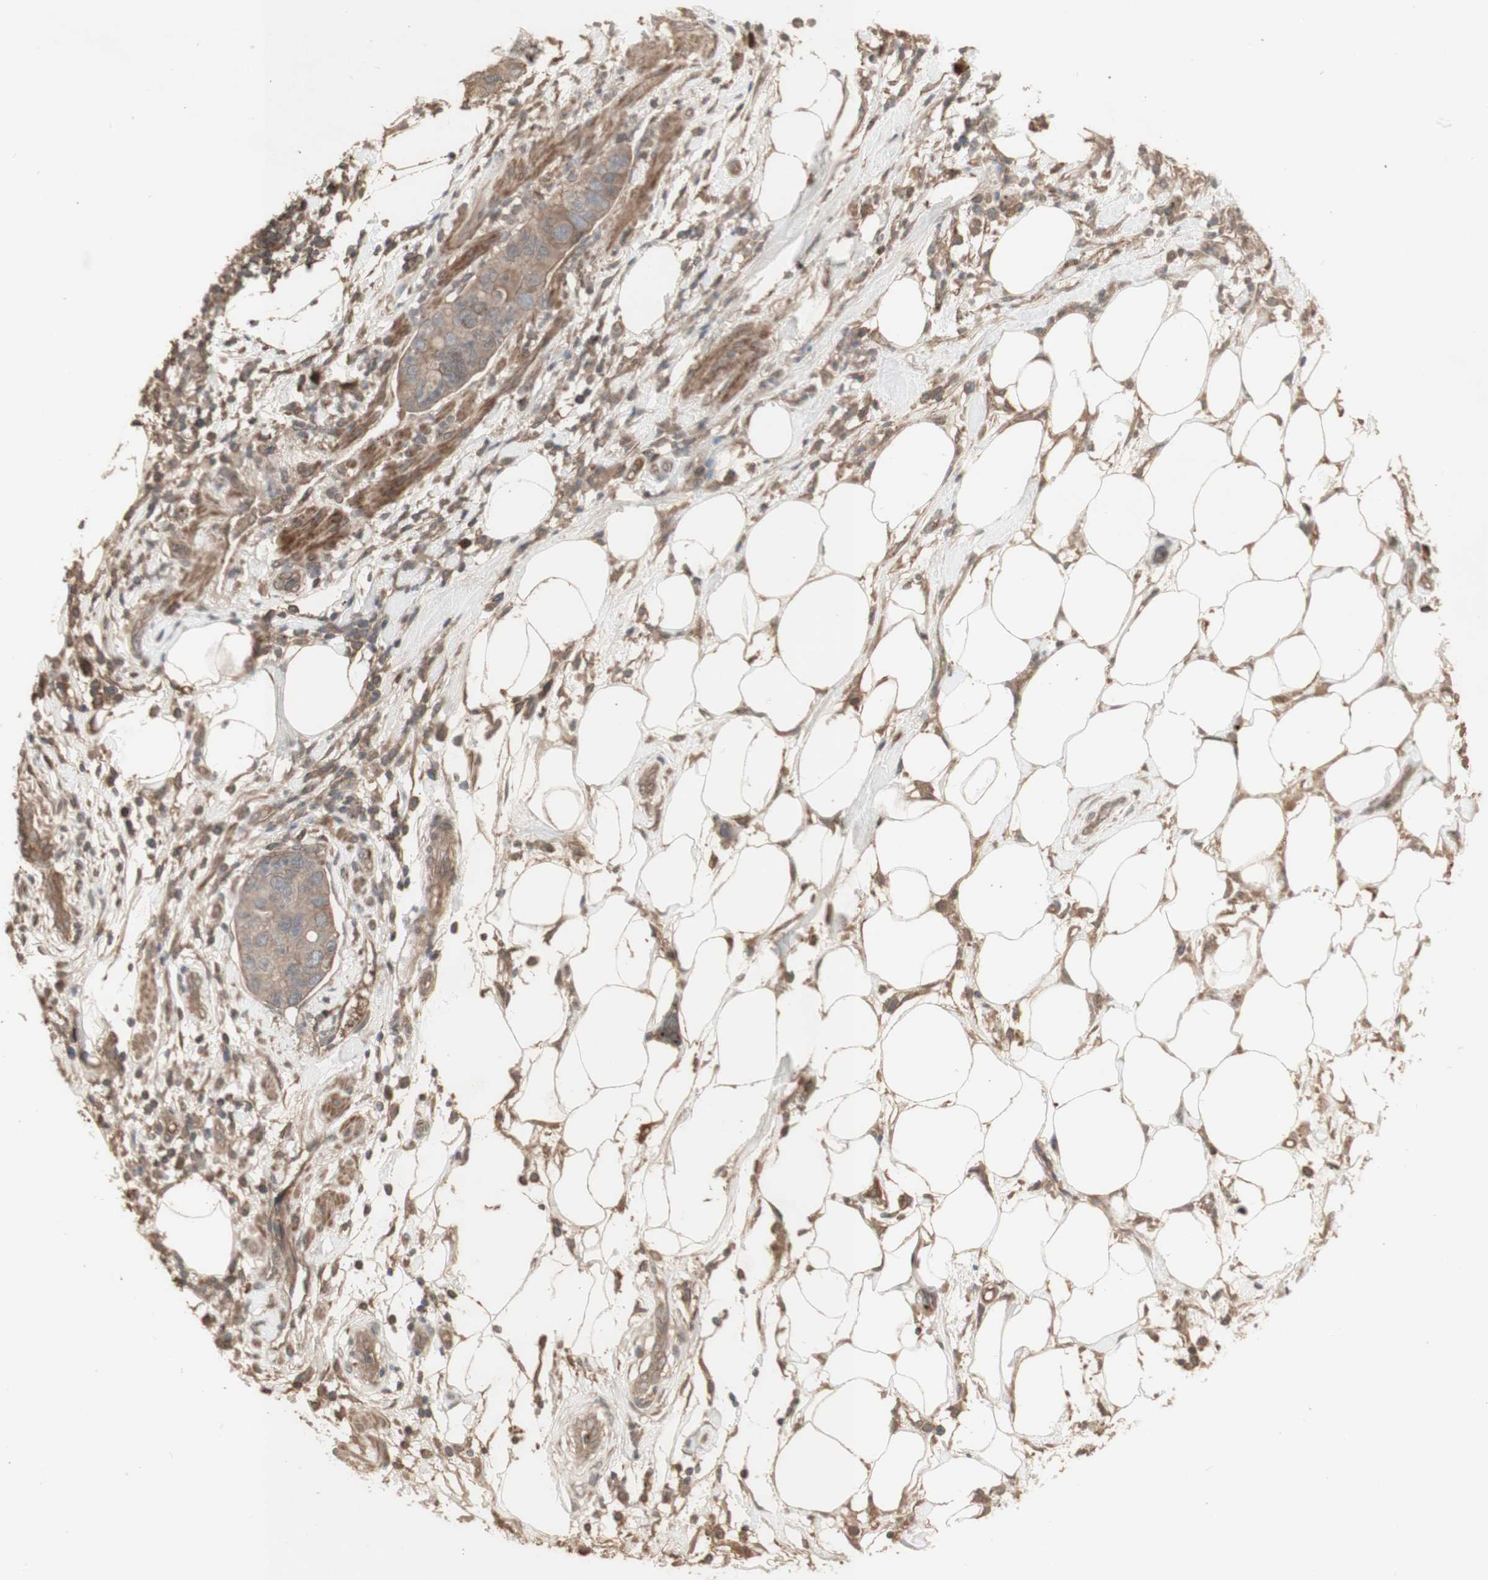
{"staining": {"intensity": "weak", "quantity": ">75%", "location": "cytoplasmic/membranous"}, "tissue": "pancreatic cancer", "cell_type": "Tumor cells", "image_type": "cancer", "snomed": [{"axis": "morphology", "description": "Adenocarcinoma, NOS"}, {"axis": "topography", "description": "Pancreas"}], "caption": "Immunohistochemistry photomicrograph of adenocarcinoma (pancreatic) stained for a protein (brown), which reveals low levels of weak cytoplasmic/membranous expression in approximately >75% of tumor cells.", "gene": "ALOX12", "patient": {"sex": "female", "age": 71}}